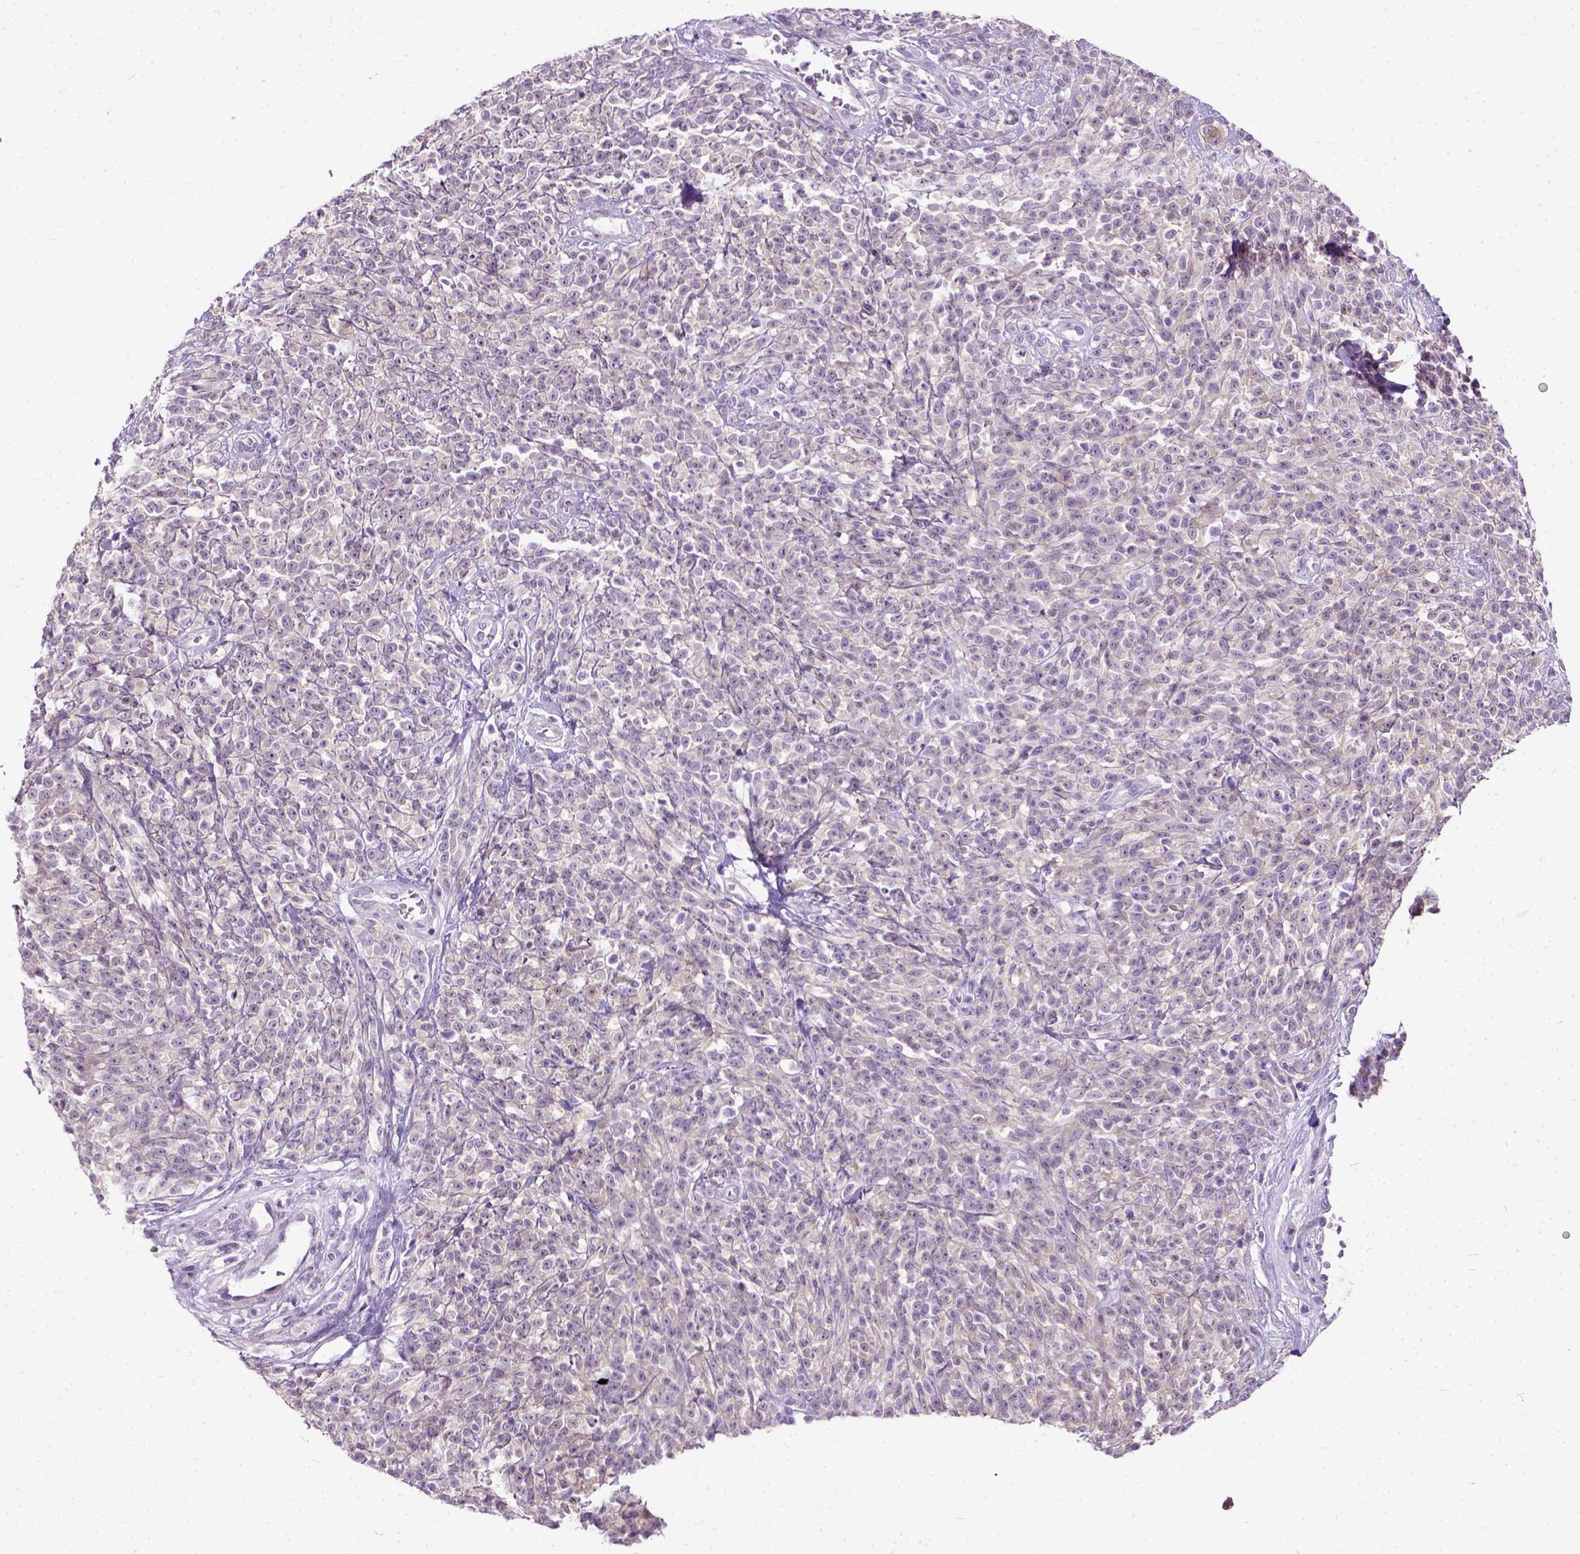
{"staining": {"intensity": "weak", "quantity": "25%-75%", "location": "cytoplasmic/membranous"}, "tissue": "melanoma", "cell_type": "Tumor cells", "image_type": "cancer", "snomed": [{"axis": "morphology", "description": "Malignant melanoma, NOS"}, {"axis": "topography", "description": "Skin"}, {"axis": "topography", "description": "Skin of trunk"}], "caption": "Brown immunohistochemical staining in human malignant melanoma displays weak cytoplasmic/membranous staining in approximately 25%-75% of tumor cells.", "gene": "MAPT", "patient": {"sex": "male", "age": 74}}